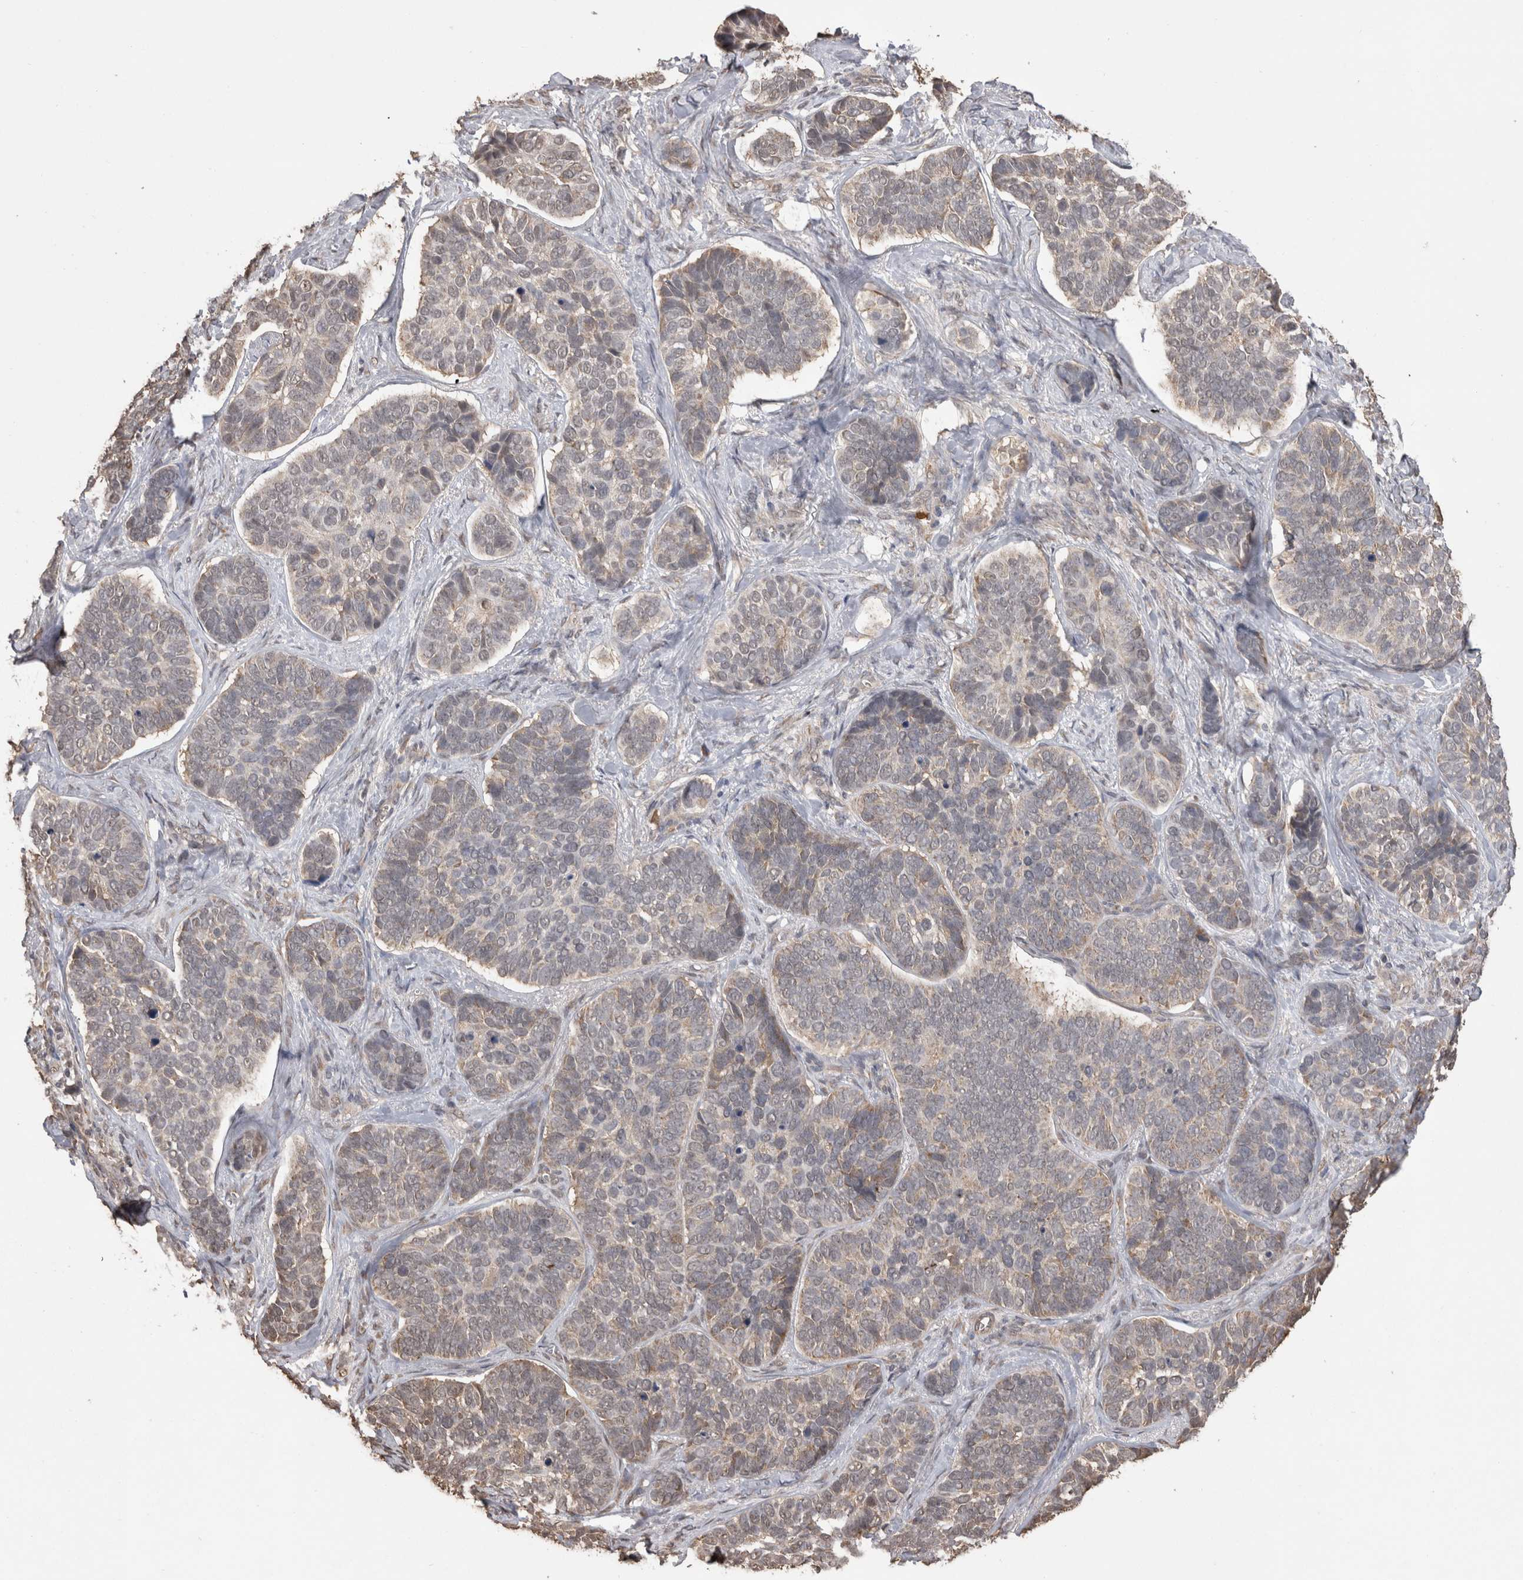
{"staining": {"intensity": "weak", "quantity": "25%-75%", "location": "cytoplasmic/membranous"}, "tissue": "skin cancer", "cell_type": "Tumor cells", "image_type": "cancer", "snomed": [{"axis": "morphology", "description": "Basal cell carcinoma"}, {"axis": "topography", "description": "Skin"}], "caption": "An immunohistochemistry (IHC) histopathology image of neoplastic tissue is shown. Protein staining in brown highlights weak cytoplasmic/membranous positivity in skin cancer within tumor cells.", "gene": "PAK4", "patient": {"sex": "male", "age": 62}}